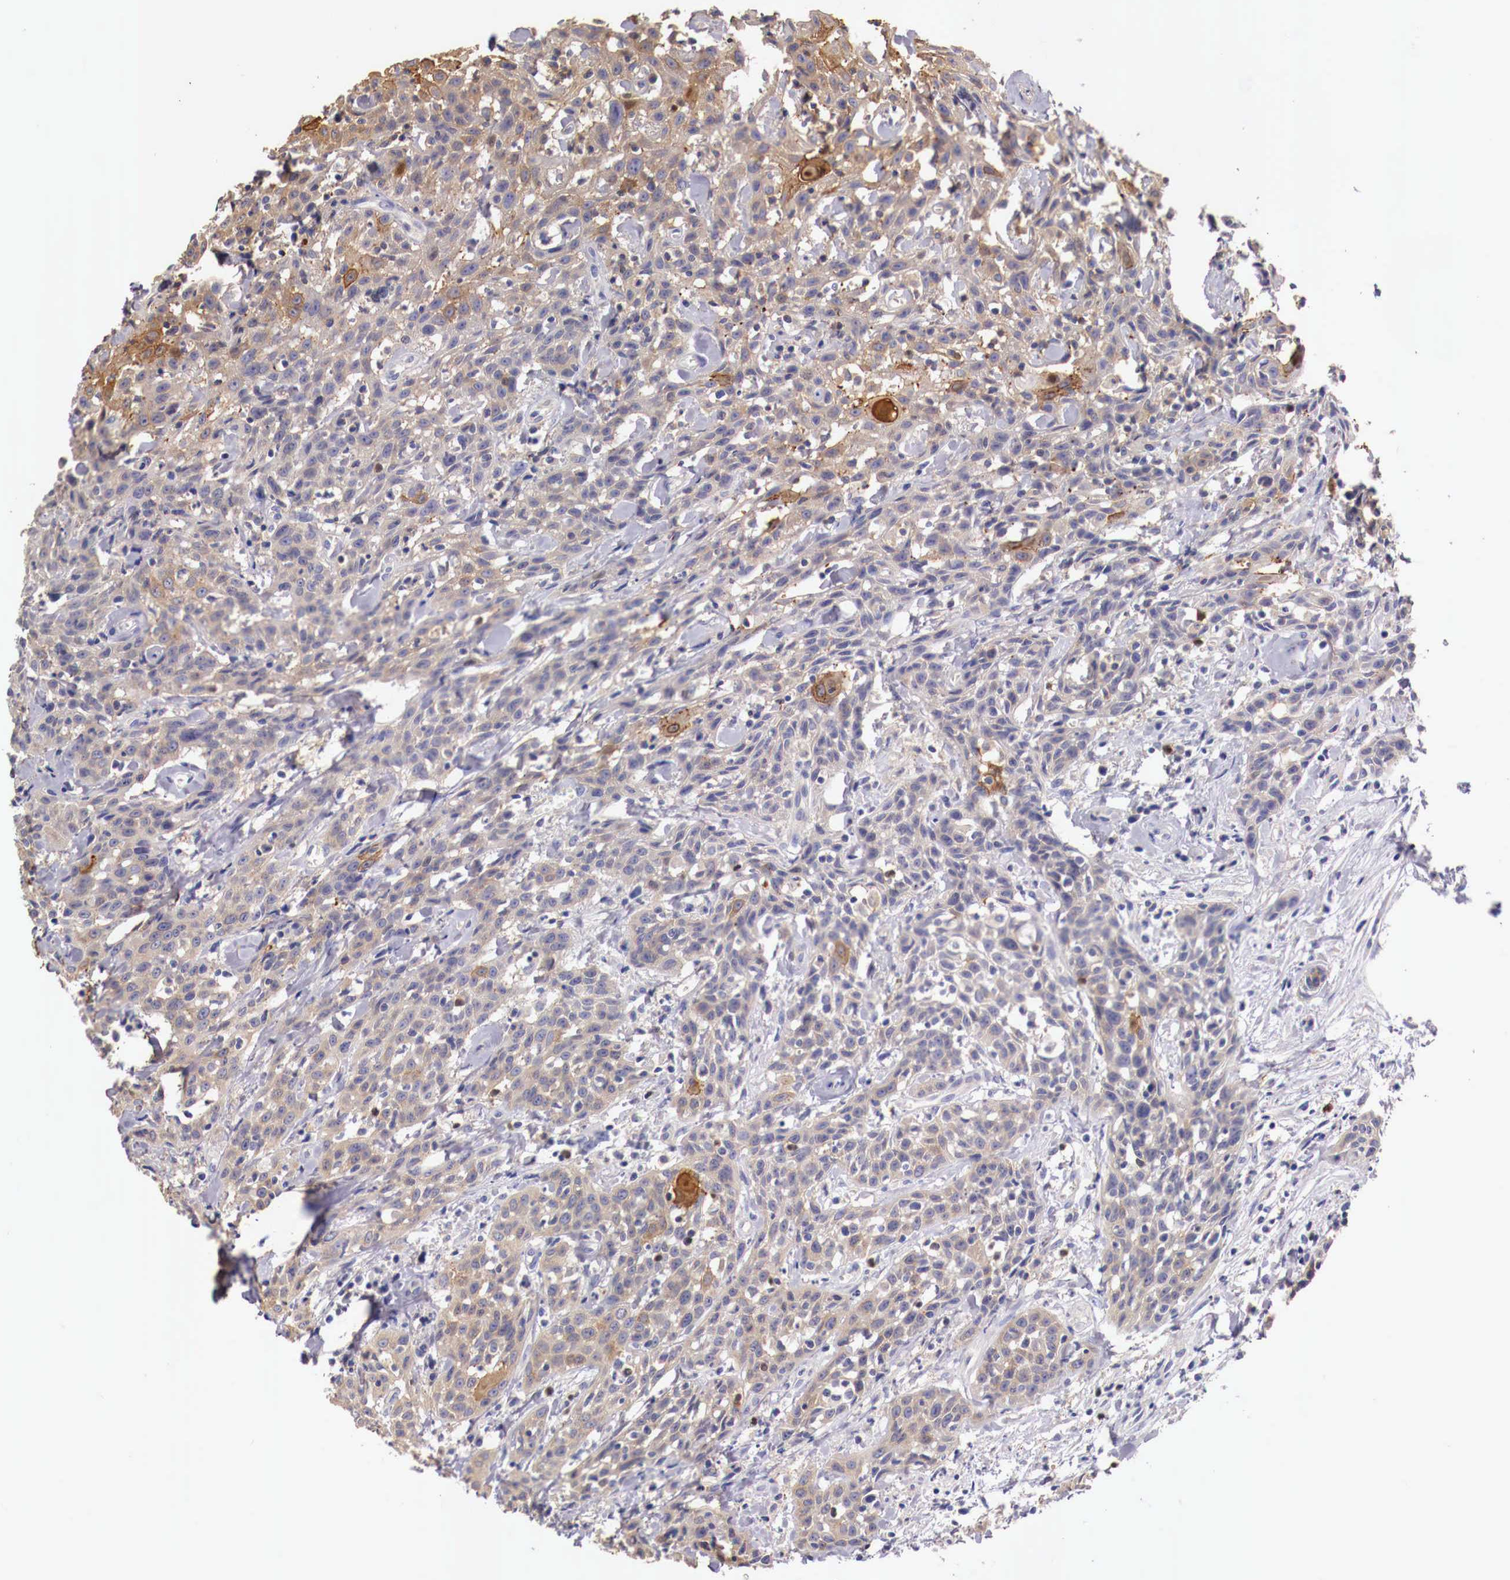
{"staining": {"intensity": "strong", "quantity": "25%-75%", "location": "cytoplasmic/membranous"}, "tissue": "head and neck cancer", "cell_type": "Tumor cells", "image_type": "cancer", "snomed": [{"axis": "morphology", "description": "Squamous cell carcinoma, NOS"}, {"axis": "topography", "description": "Oral tissue"}, {"axis": "topography", "description": "Head-Neck"}], "caption": "The histopathology image displays a brown stain indicating the presence of a protein in the cytoplasmic/membranous of tumor cells in squamous cell carcinoma (head and neck). The staining was performed using DAB to visualize the protein expression in brown, while the nuclei were stained in blue with hematoxylin (Magnification: 20x).", "gene": "PITPNA", "patient": {"sex": "female", "age": 82}}